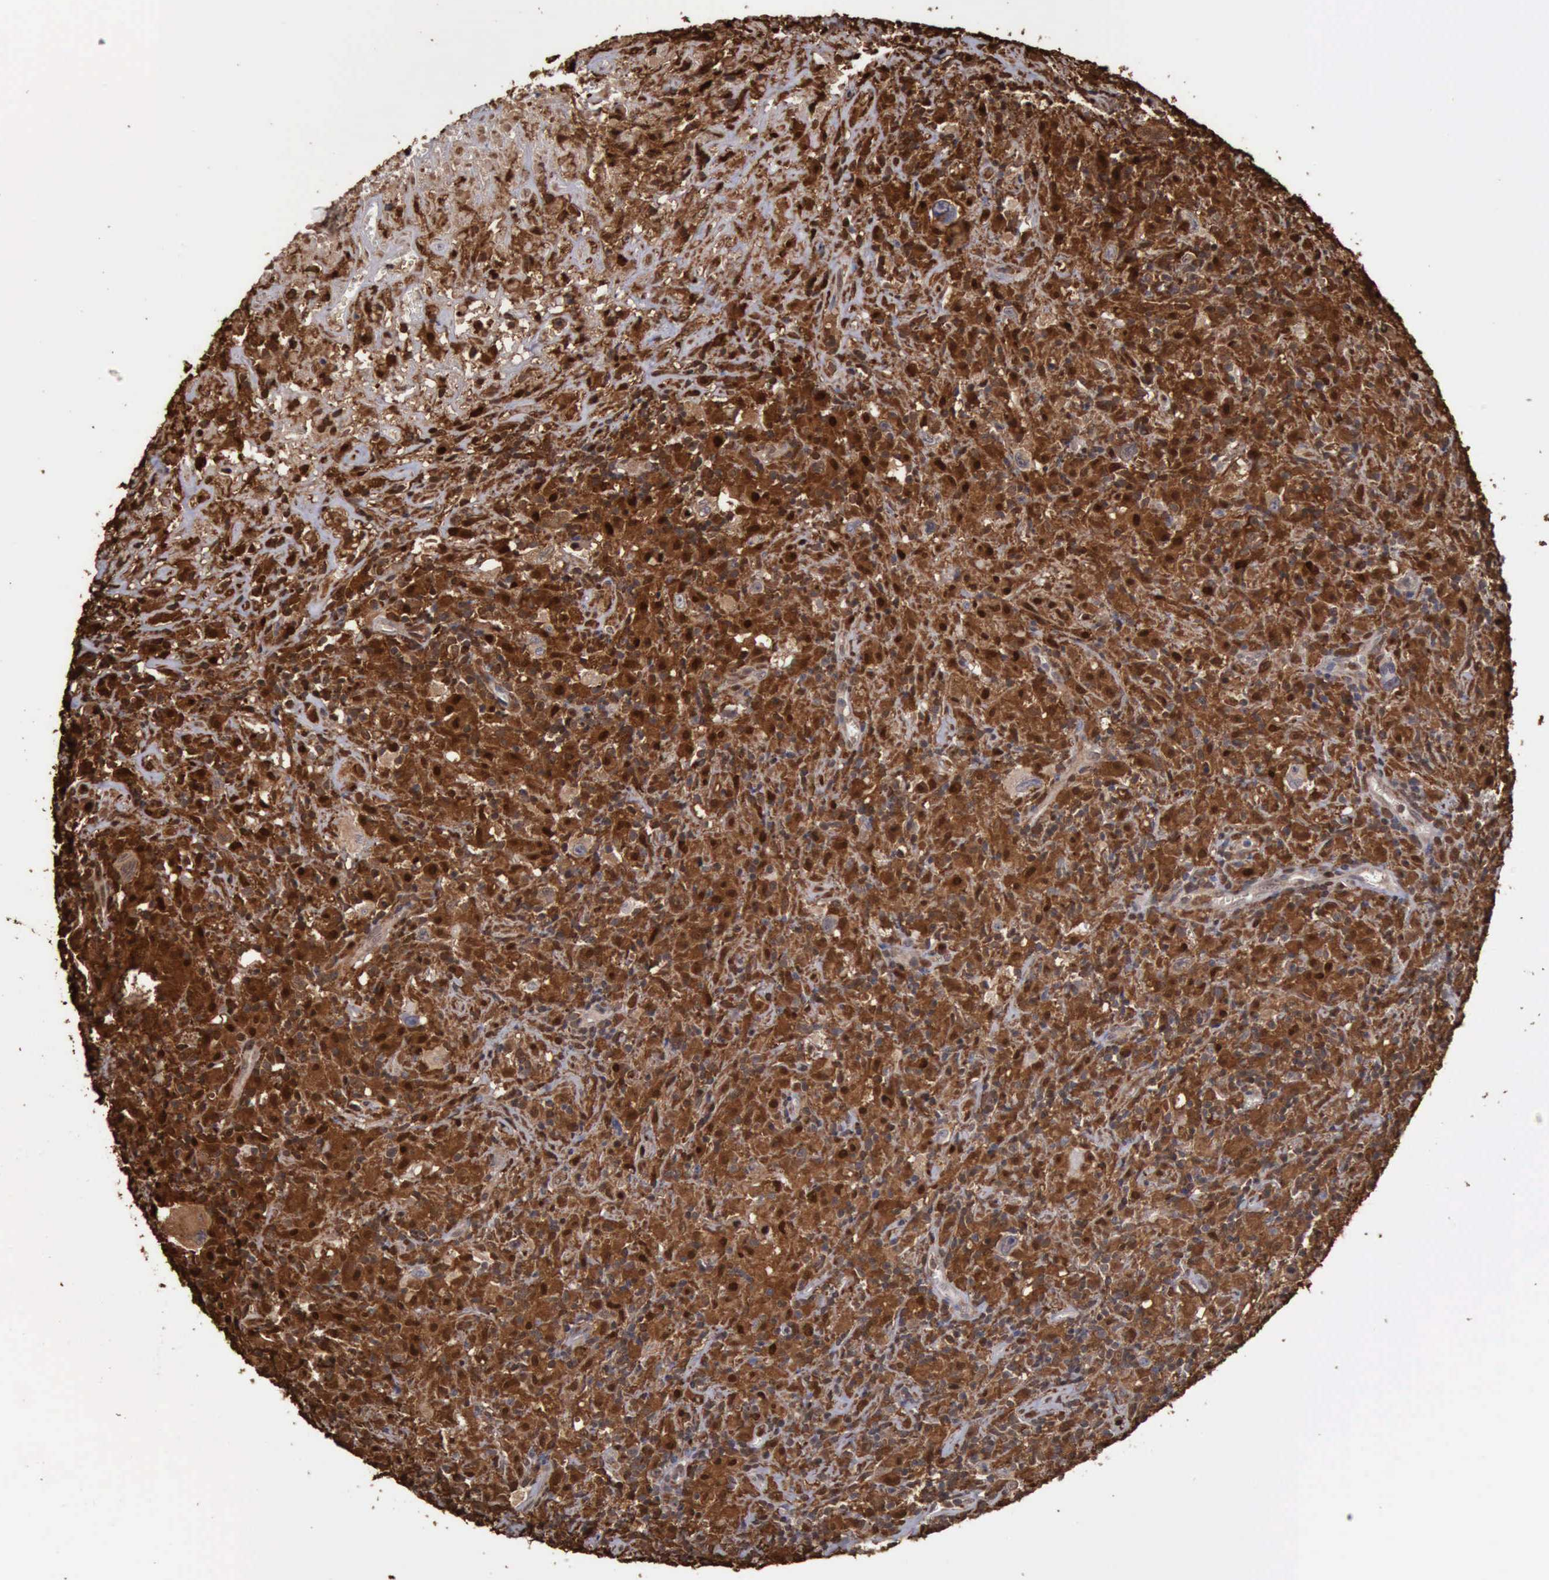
{"staining": {"intensity": "strong", "quantity": ">75%", "location": "cytoplasmic/membranous,nuclear"}, "tissue": "lymphoma", "cell_type": "Tumor cells", "image_type": "cancer", "snomed": [{"axis": "morphology", "description": "Hodgkin's disease, NOS"}, {"axis": "topography", "description": "Lymph node"}], "caption": "Strong cytoplasmic/membranous and nuclear staining is identified in about >75% of tumor cells in lymphoma. Using DAB (brown) and hematoxylin (blue) stains, captured at high magnification using brightfield microscopy.", "gene": "STAT1", "patient": {"sex": "male", "age": 46}}